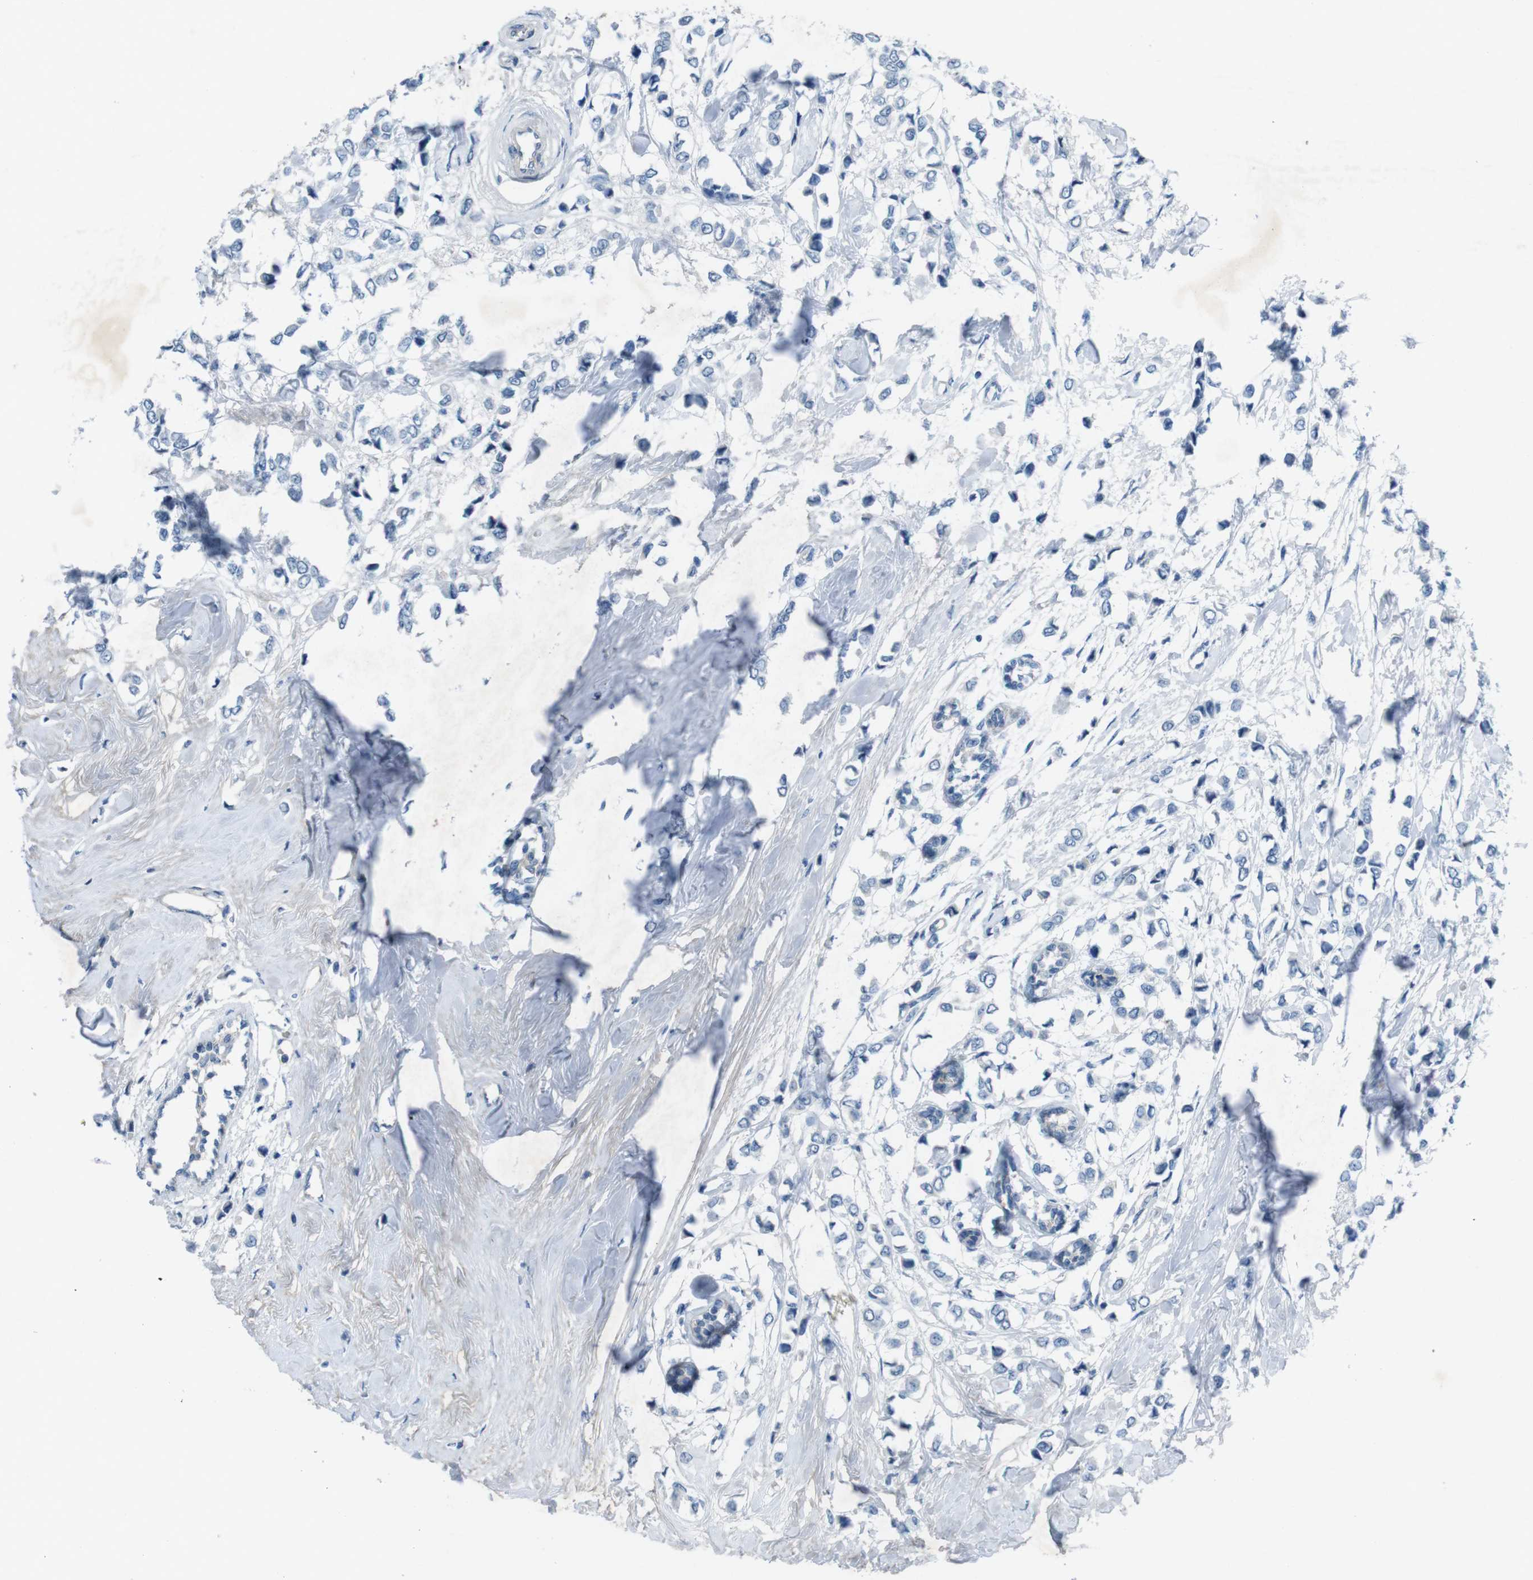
{"staining": {"intensity": "negative", "quantity": "none", "location": "none"}, "tissue": "breast cancer", "cell_type": "Tumor cells", "image_type": "cancer", "snomed": [{"axis": "morphology", "description": "Lobular carcinoma"}, {"axis": "topography", "description": "Breast"}], "caption": "This is a photomicrograph of immunohistochemistry (IHC) staining of lobular carcinoma (breast), which shows no expression in tumor cells.", "gene": "PVR", "patient": {"sex": "female", "age": 51}}